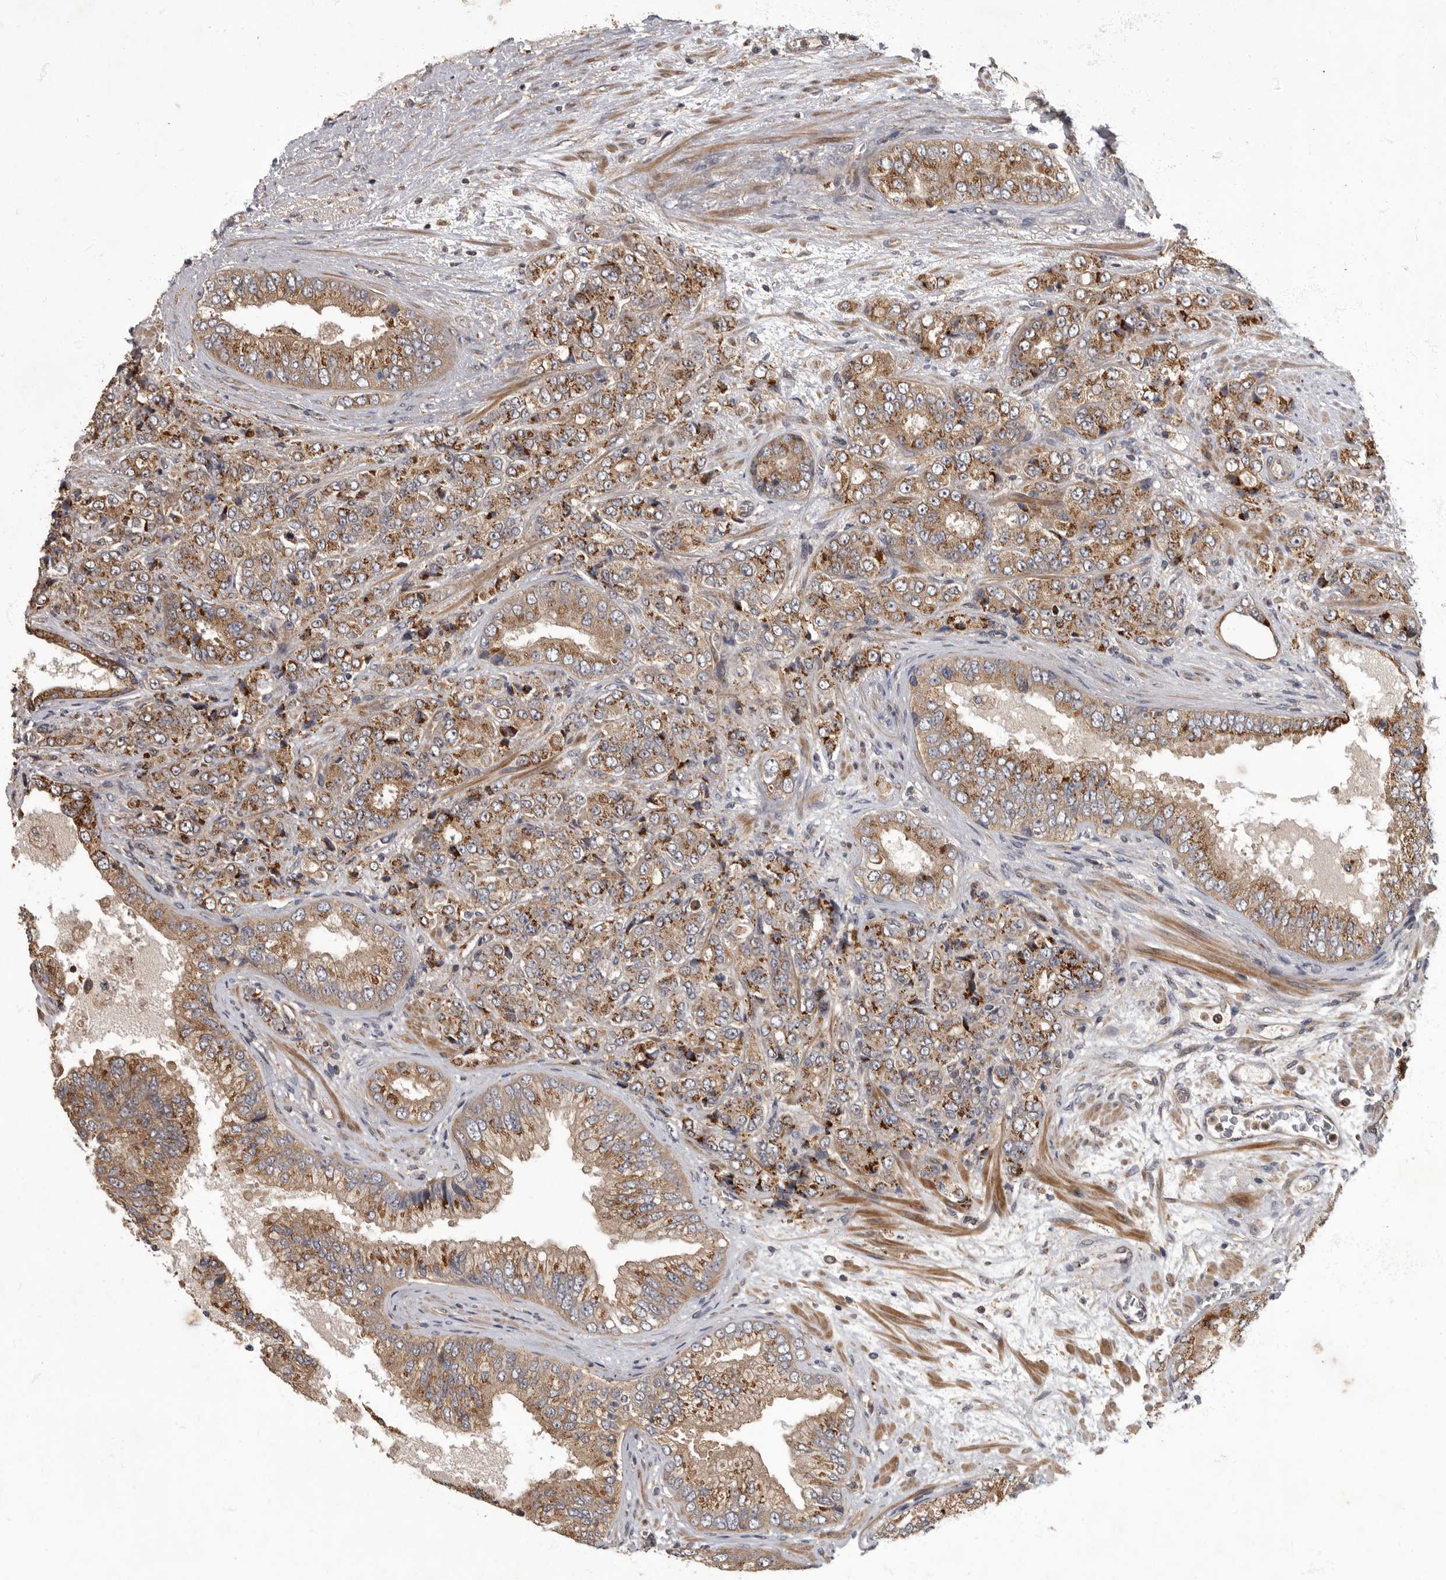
{"staining": {"intensity": "moderate", "quantity": ">75%", "location": "cytoplasmic/membranous"}, "tissue": "prostate cancer", "cell_type": "Tumor cells", "image_type": "cancer", "snomed": [{"axis": "morphology", "description": "Adenocarcinoma, High grade"}, {"axis": "topography", "description": "Prostate"}], "caption": "Immunohistochemistry (IHC) staining of high-grade adenocarcinoma (prostate), which demonstrates medium levels of moderate cytoplasmic/membranous staining in approximately >75% of tumor cells indicating moderate cytoplasmic/membranous protein staining. The staining was performed using DAB (brown) for protein detection and nuclei were counterstained in hematoxylin (blue).", "gene": "IQCK", "patient": {"sex": "male", "age": 58}}